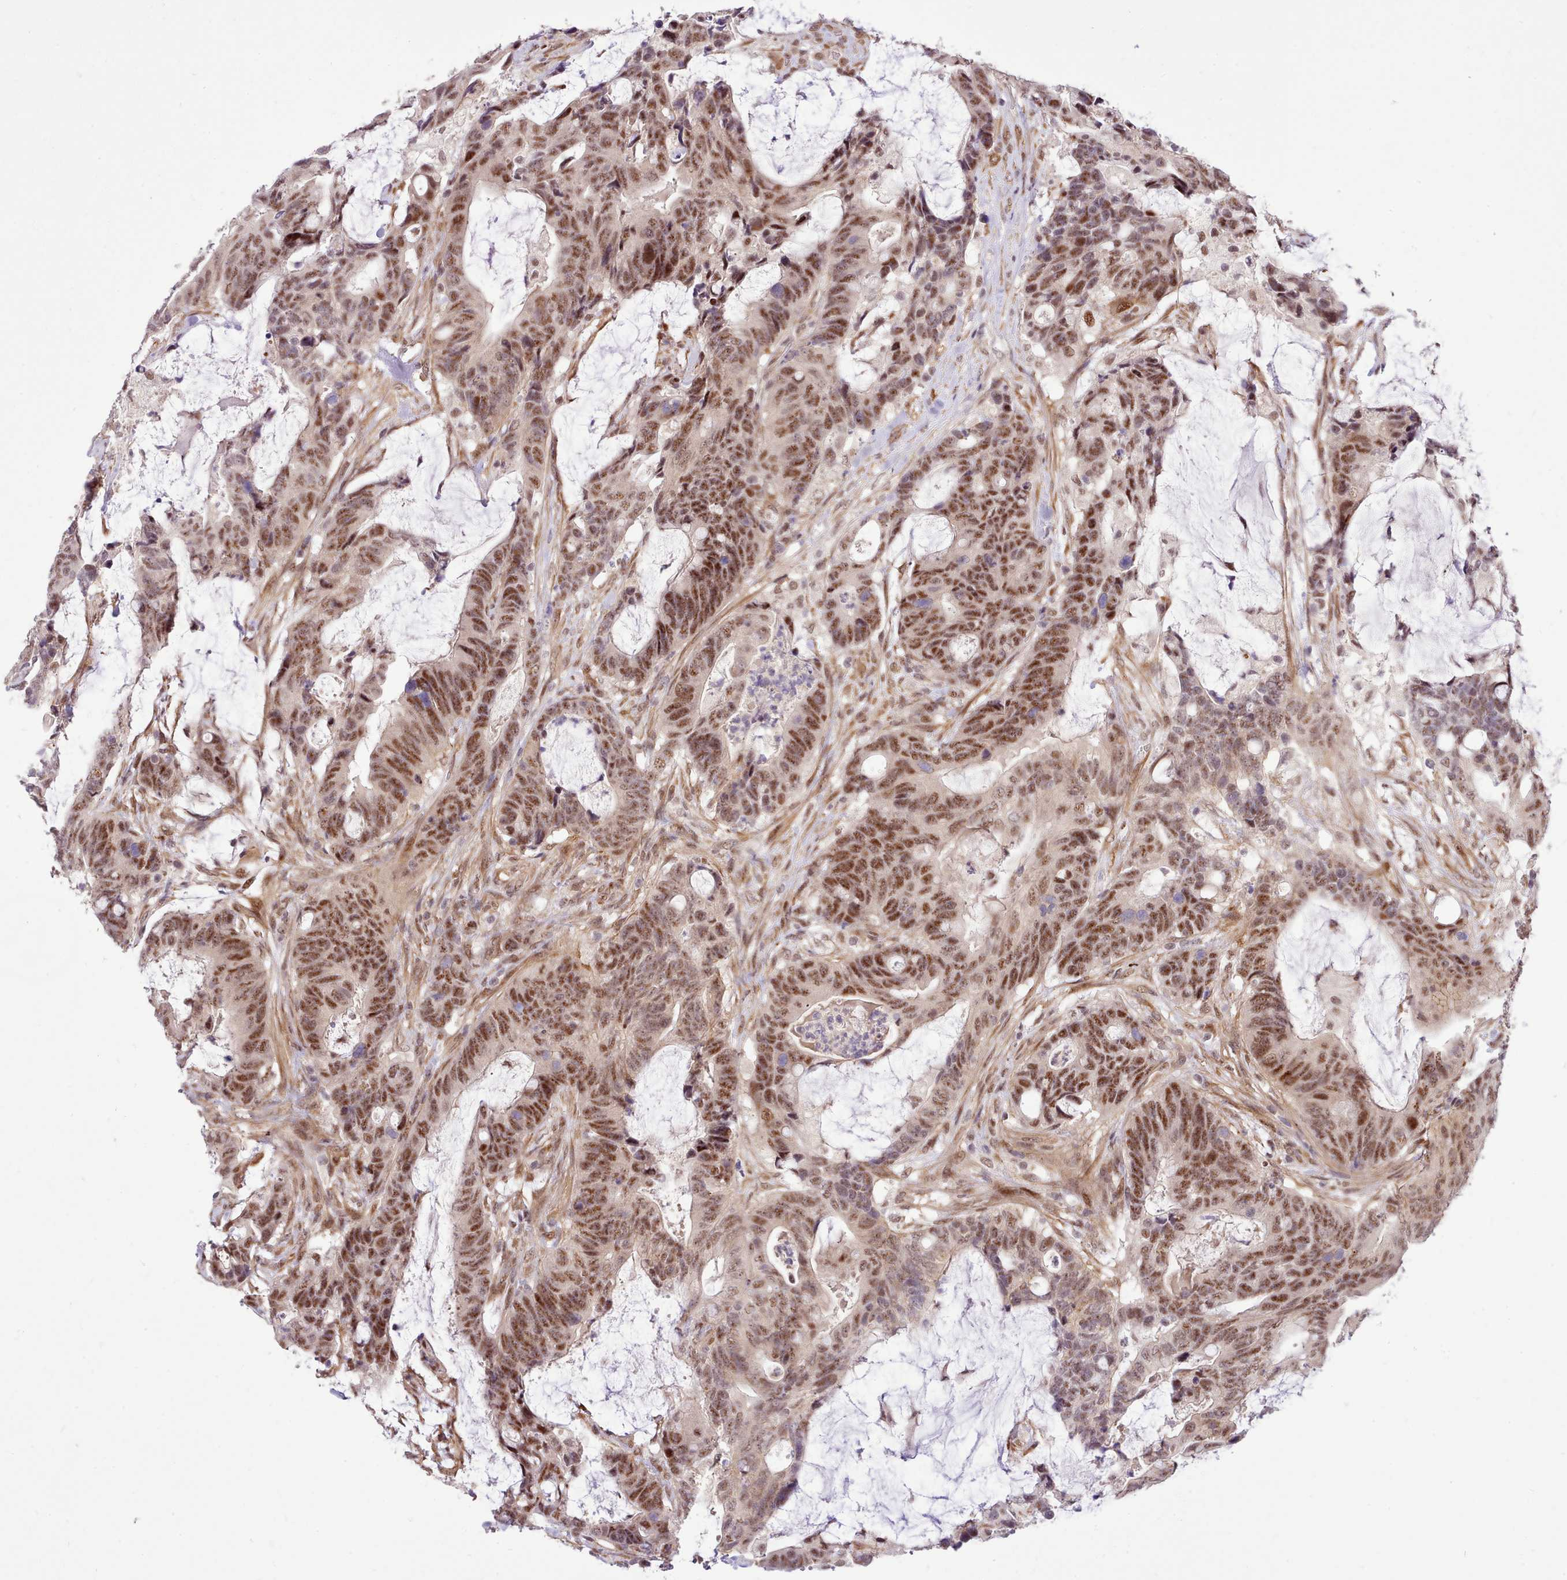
{"staining": {"intensity": "strong", "quantity": ">75%", "location": "nuclear"}, "tissue": "colorectal cancer", "cell_type": "Tumor cells", "image_type": "cancer", "snomed": [{"axis": "morphology", "description": "Adenocarcinoma, NOS"}, {"axis": "topography", "description": "Colon"}], "caption": "DAB (3,3'-diaminobenzidine) immunohistochemical staining of human colorectal cancer reveals strong nuclear protein staining in about >75% of tumor cells.", "gene": "HOXB7", "patient": {"sex": "female", "age": 82}}